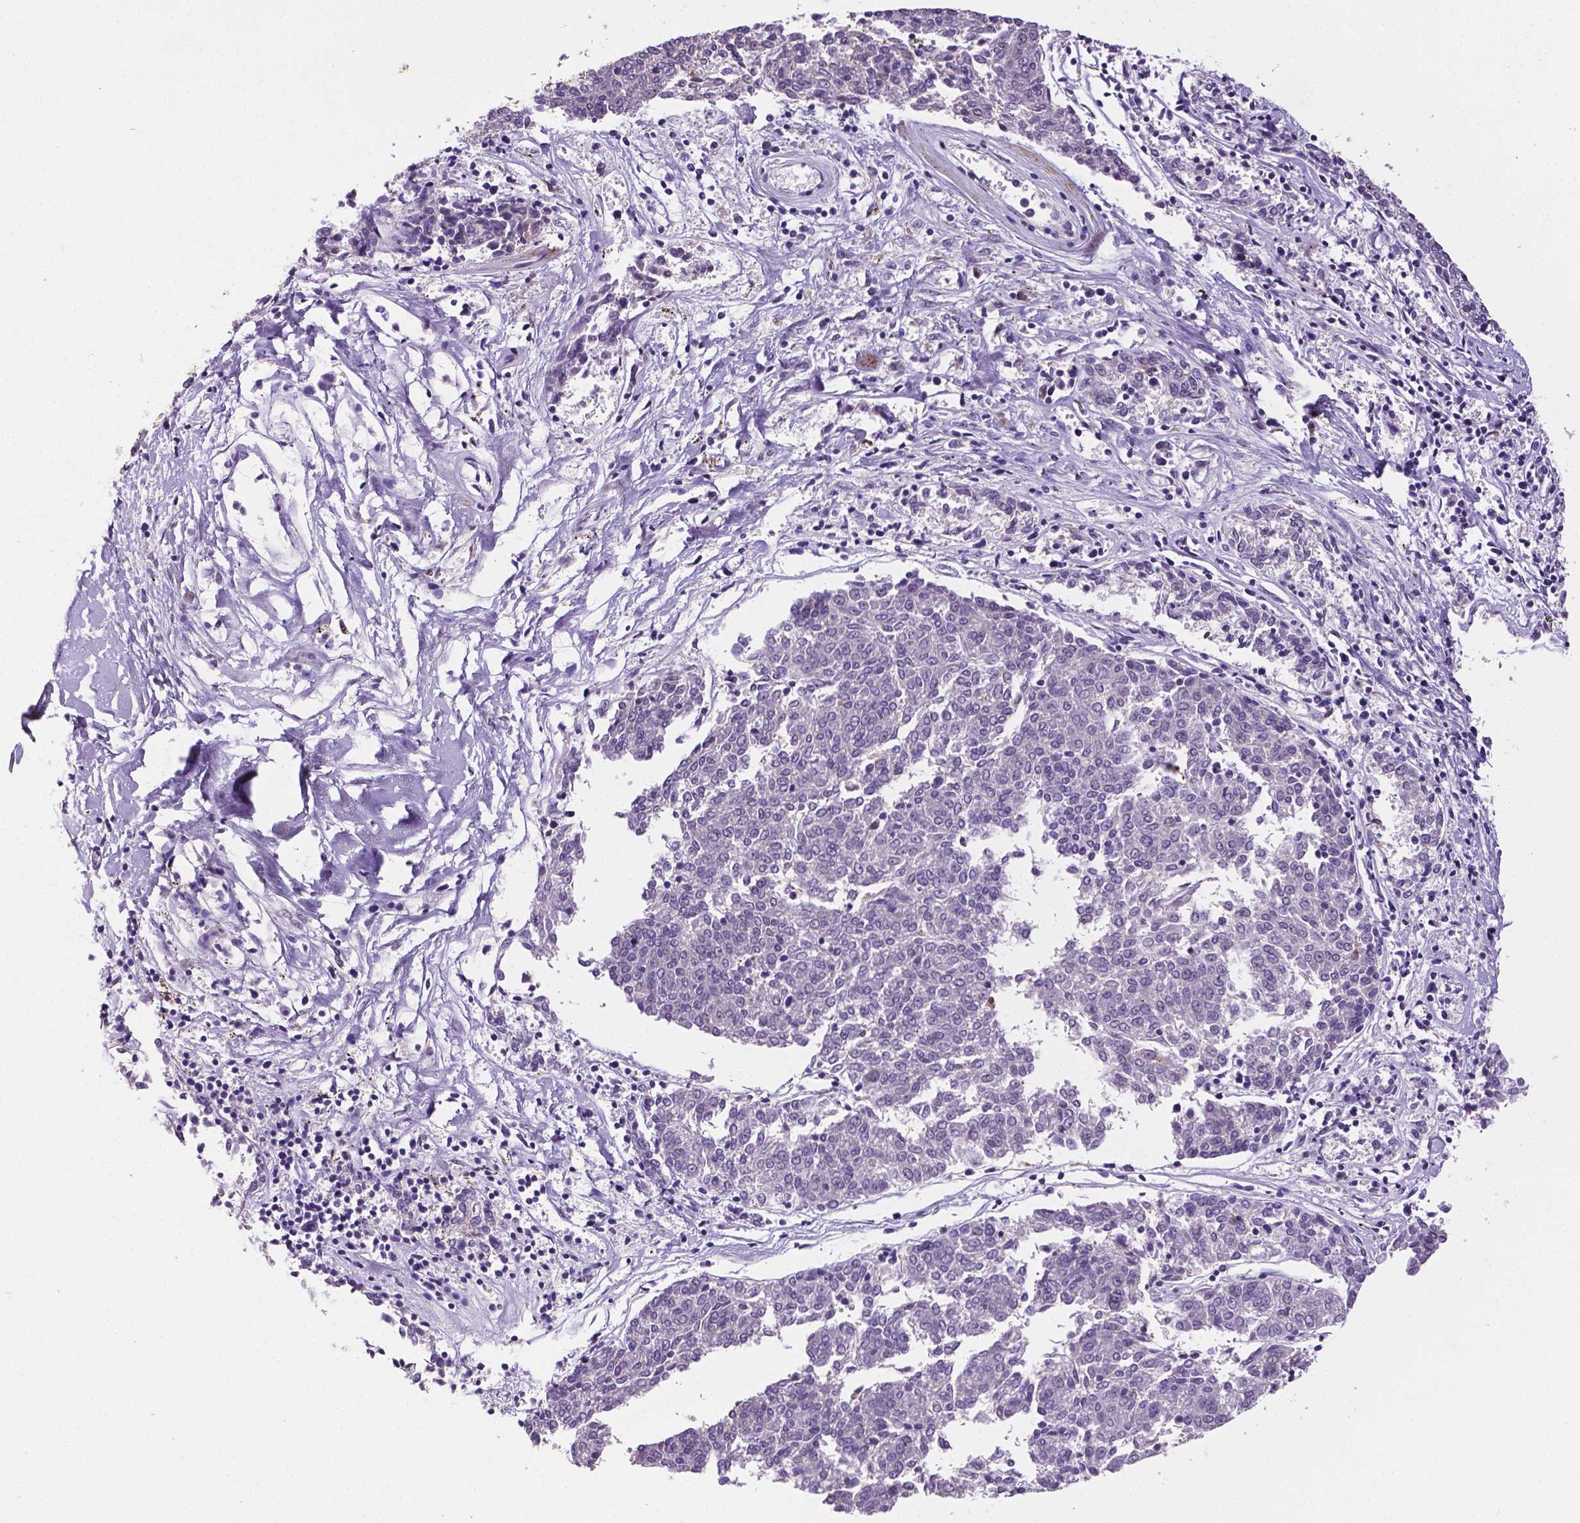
{"staining": {"intensity": "negative", "quantity": "none", "location": "none"}, "tissue": "melanoma", "cell_type": "Tumor cells", "image_type": "cancer", "snomed": [{"axis": "morphology", "description": "Malignant melanoma, NOS"}, {"axis": "topography", "description": "Skin"}], "caption": "An image of human melanoma is negative for staining in tumor cells.", "gene": "APOE", "patient": {"sex": "female", "age": 72}}